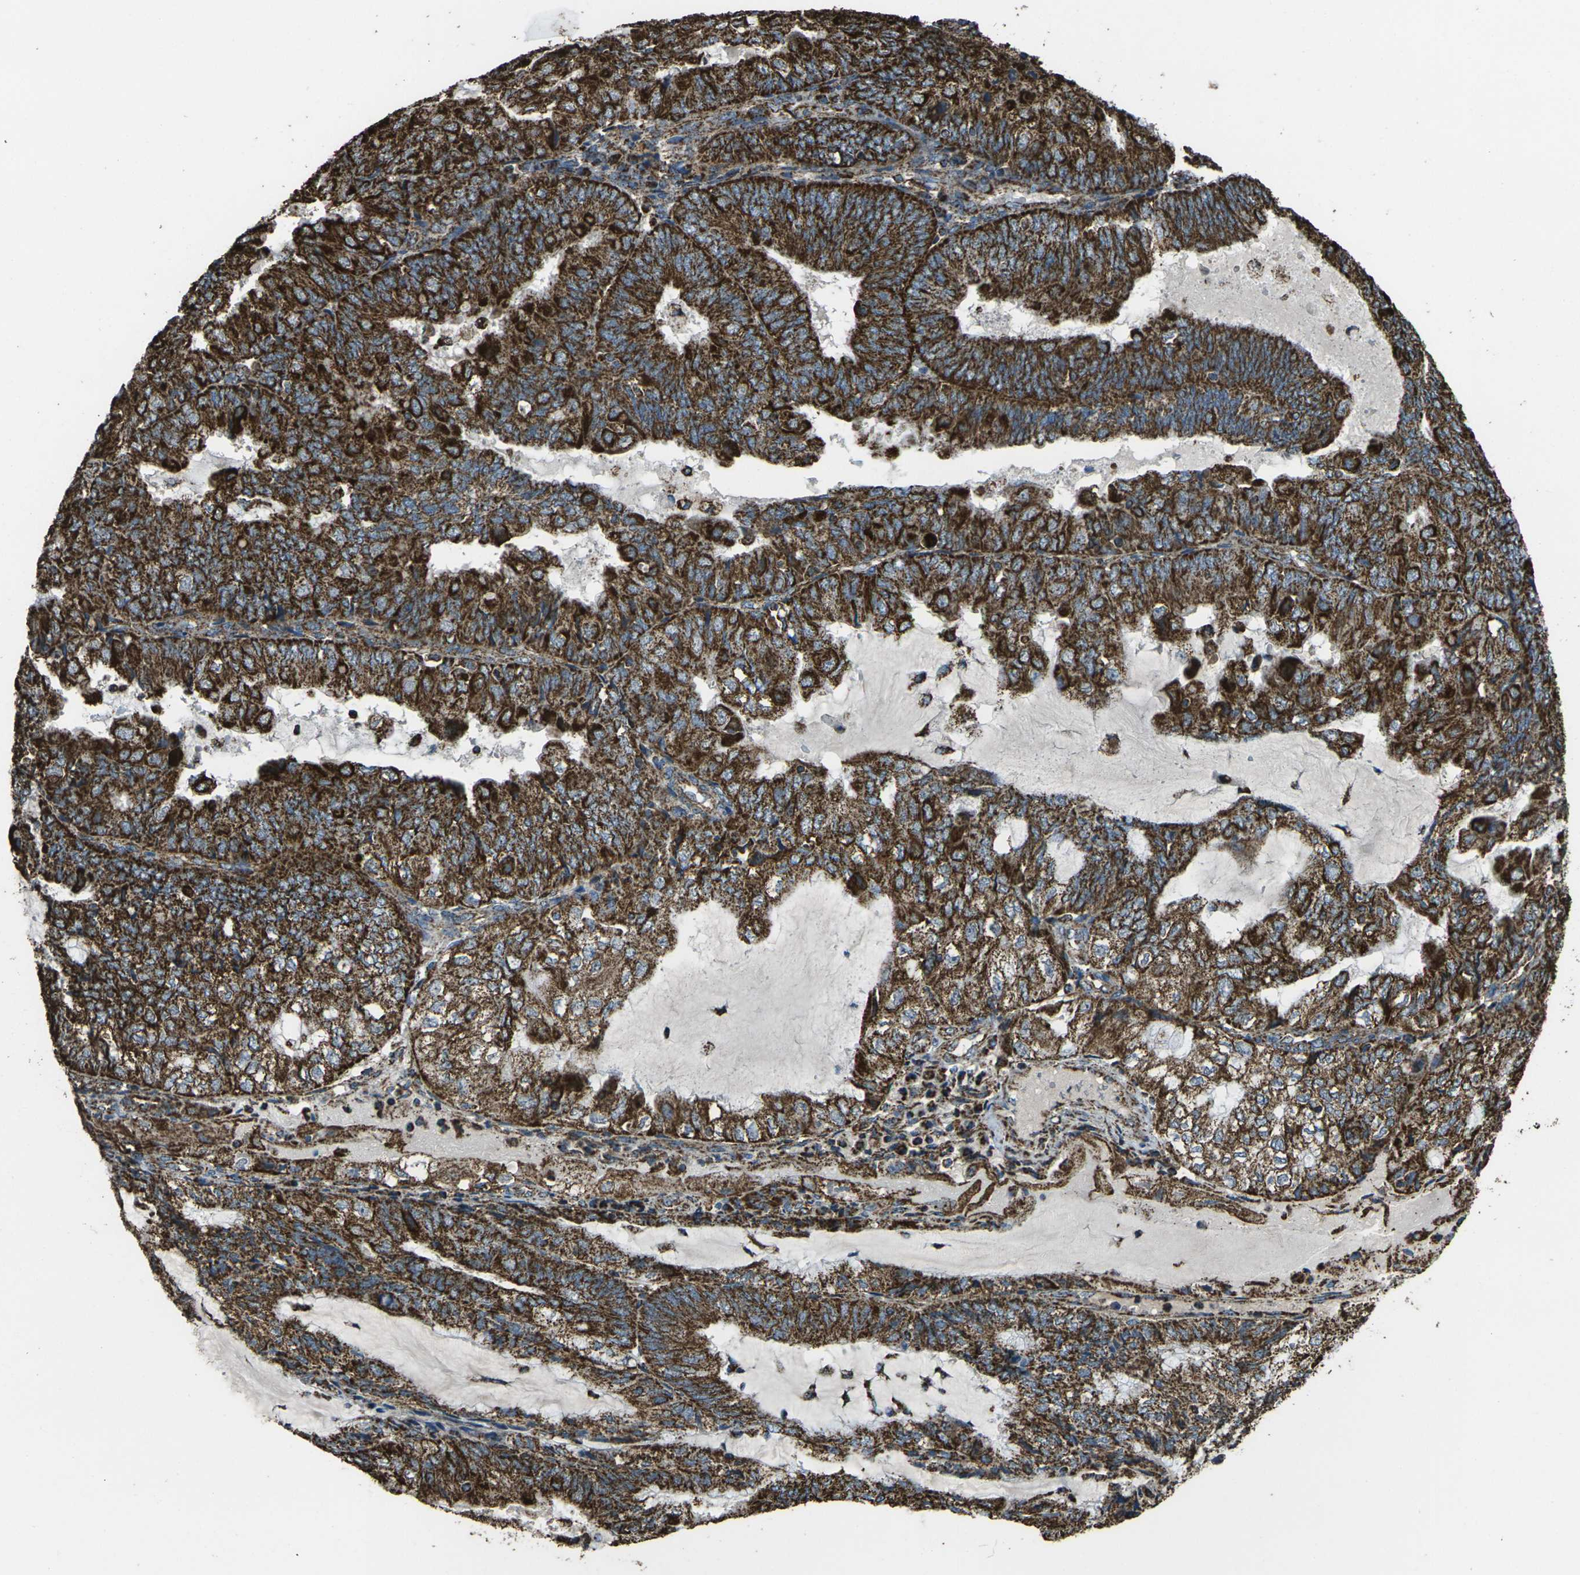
{"staining": {"intensity": "strong", "quantity": ">75%", "location": "cytoplasmic/membranous"}, "tissue": "endometrial cancer", "cell_type": "Tumor cells", "image_type": "cancer", "snomed": [{"axis": "morphology", "description": "Adenocarcinoma, NOS"}, {"axis": "topography", "description": "Endometrium"}], "caption": "Adenocarcinoma (endometrial) tissue exhibits strong cytoplasmic/membranous staining in about >75% of tumor cells, visualized by immunohistochemistry. (Stains: DAB (3,3'-diaminobenzidine) in brown, nuclei in blue, Microscopy: brightfield microscopy at high magnification).", "gene": "KLHL5", "patient": {"sex": "female", "age": 81}}